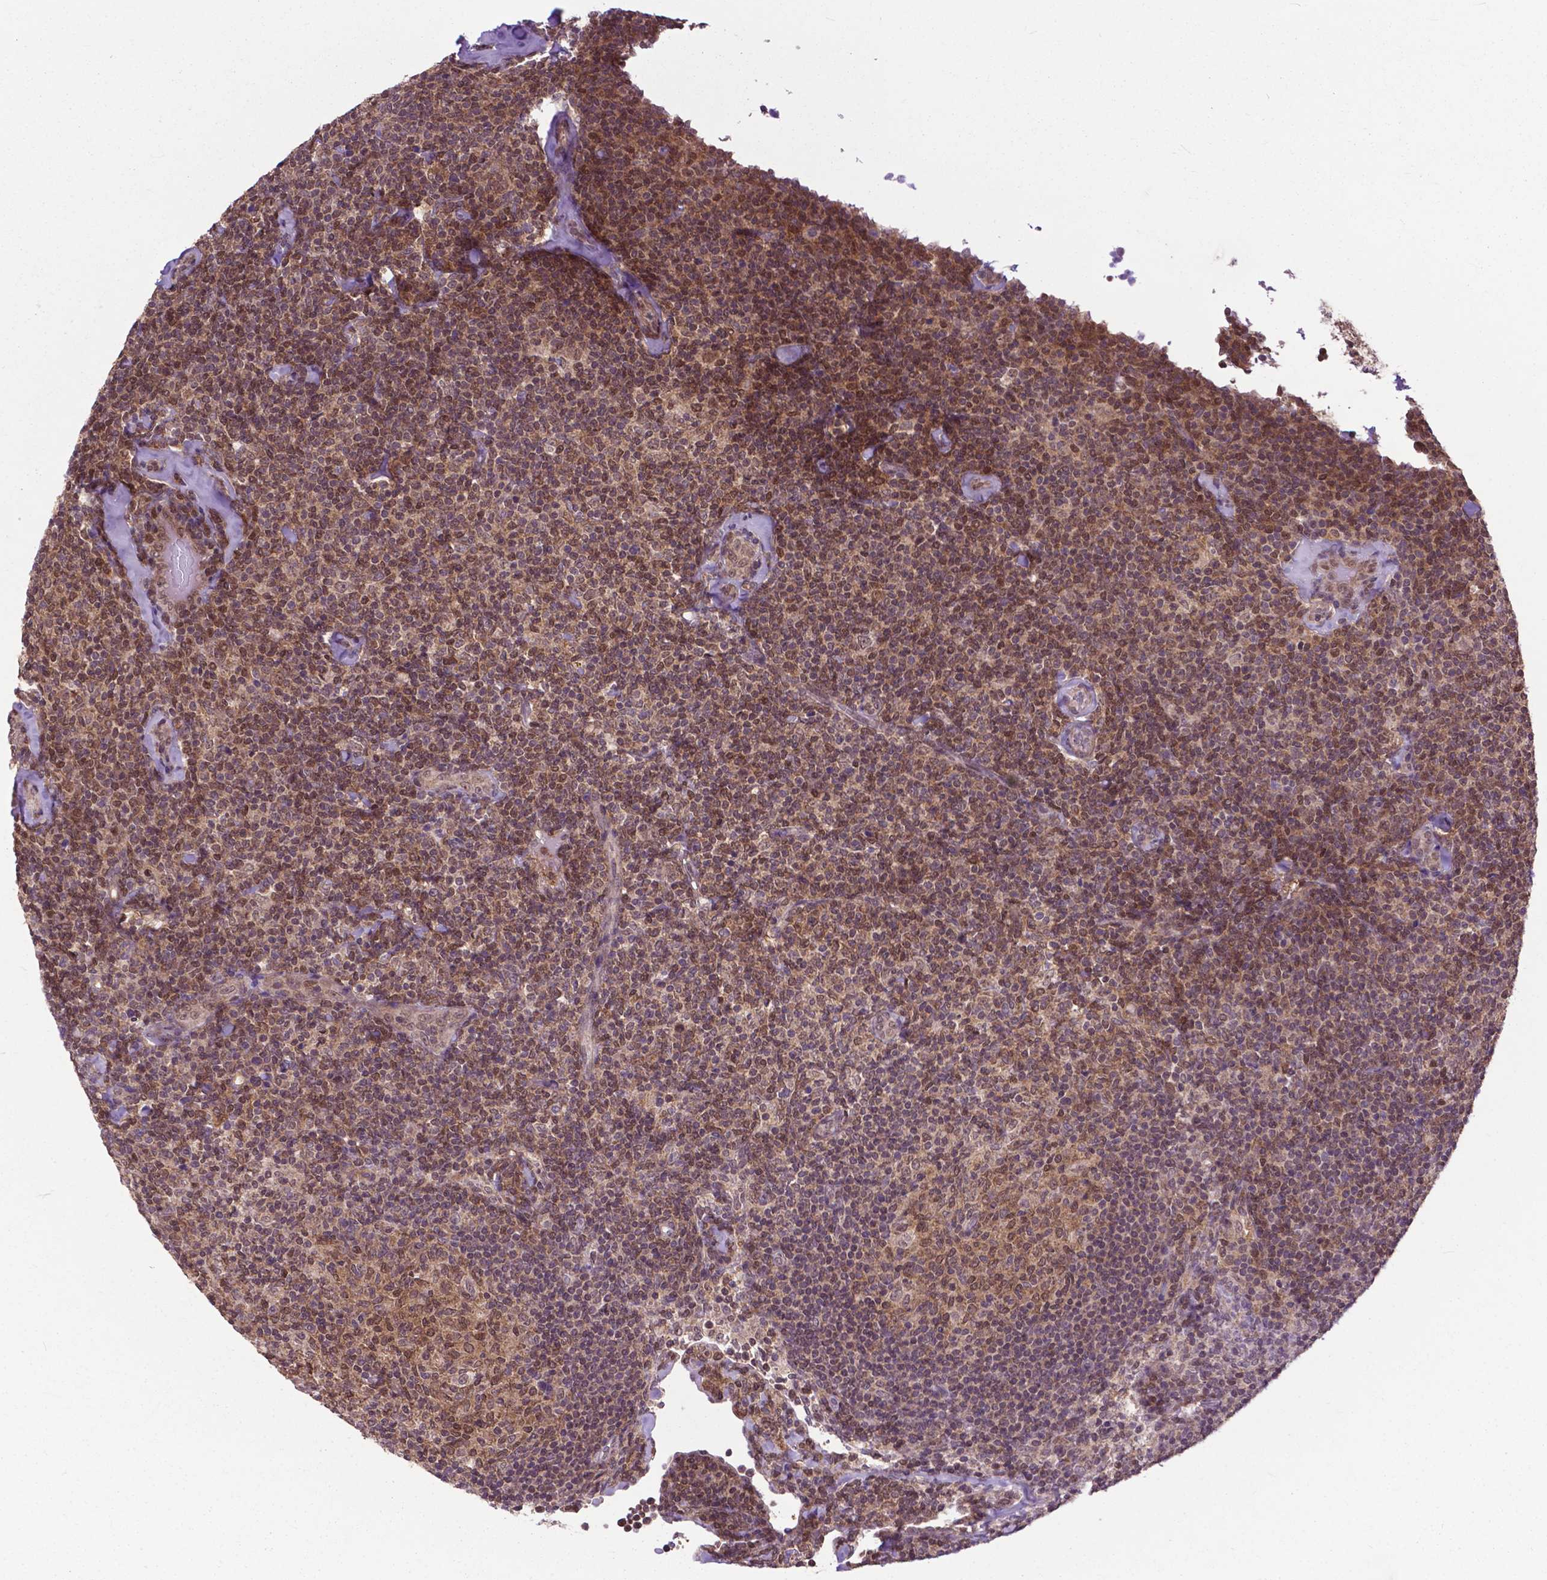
{"staining": {"intensity": "moderate", "quantity": "25%-75%", "location": "cytoplasmic/membranous,nuclear"}, "tissue": "lymphoma", "cell_type": "Tumor cells", "image_type": "cancer", "snomed": [{"axis": "morphology", "description": "Malignant lymphoma, non-Hodgkin's type, Low grade"}, {"axis": "topography", "description": "Lymph node"}], "caption": "Malignant lymphoma, non-Hodgkin's type (low-grade) tissue reveals moderate cytoplasmic/membranous and nuclear expression in about 25%-75% of tumor cells, visualized by immunohistochemistry.", "gene": "OTUB1", "patient": {"sex": "female", "age": 56}}